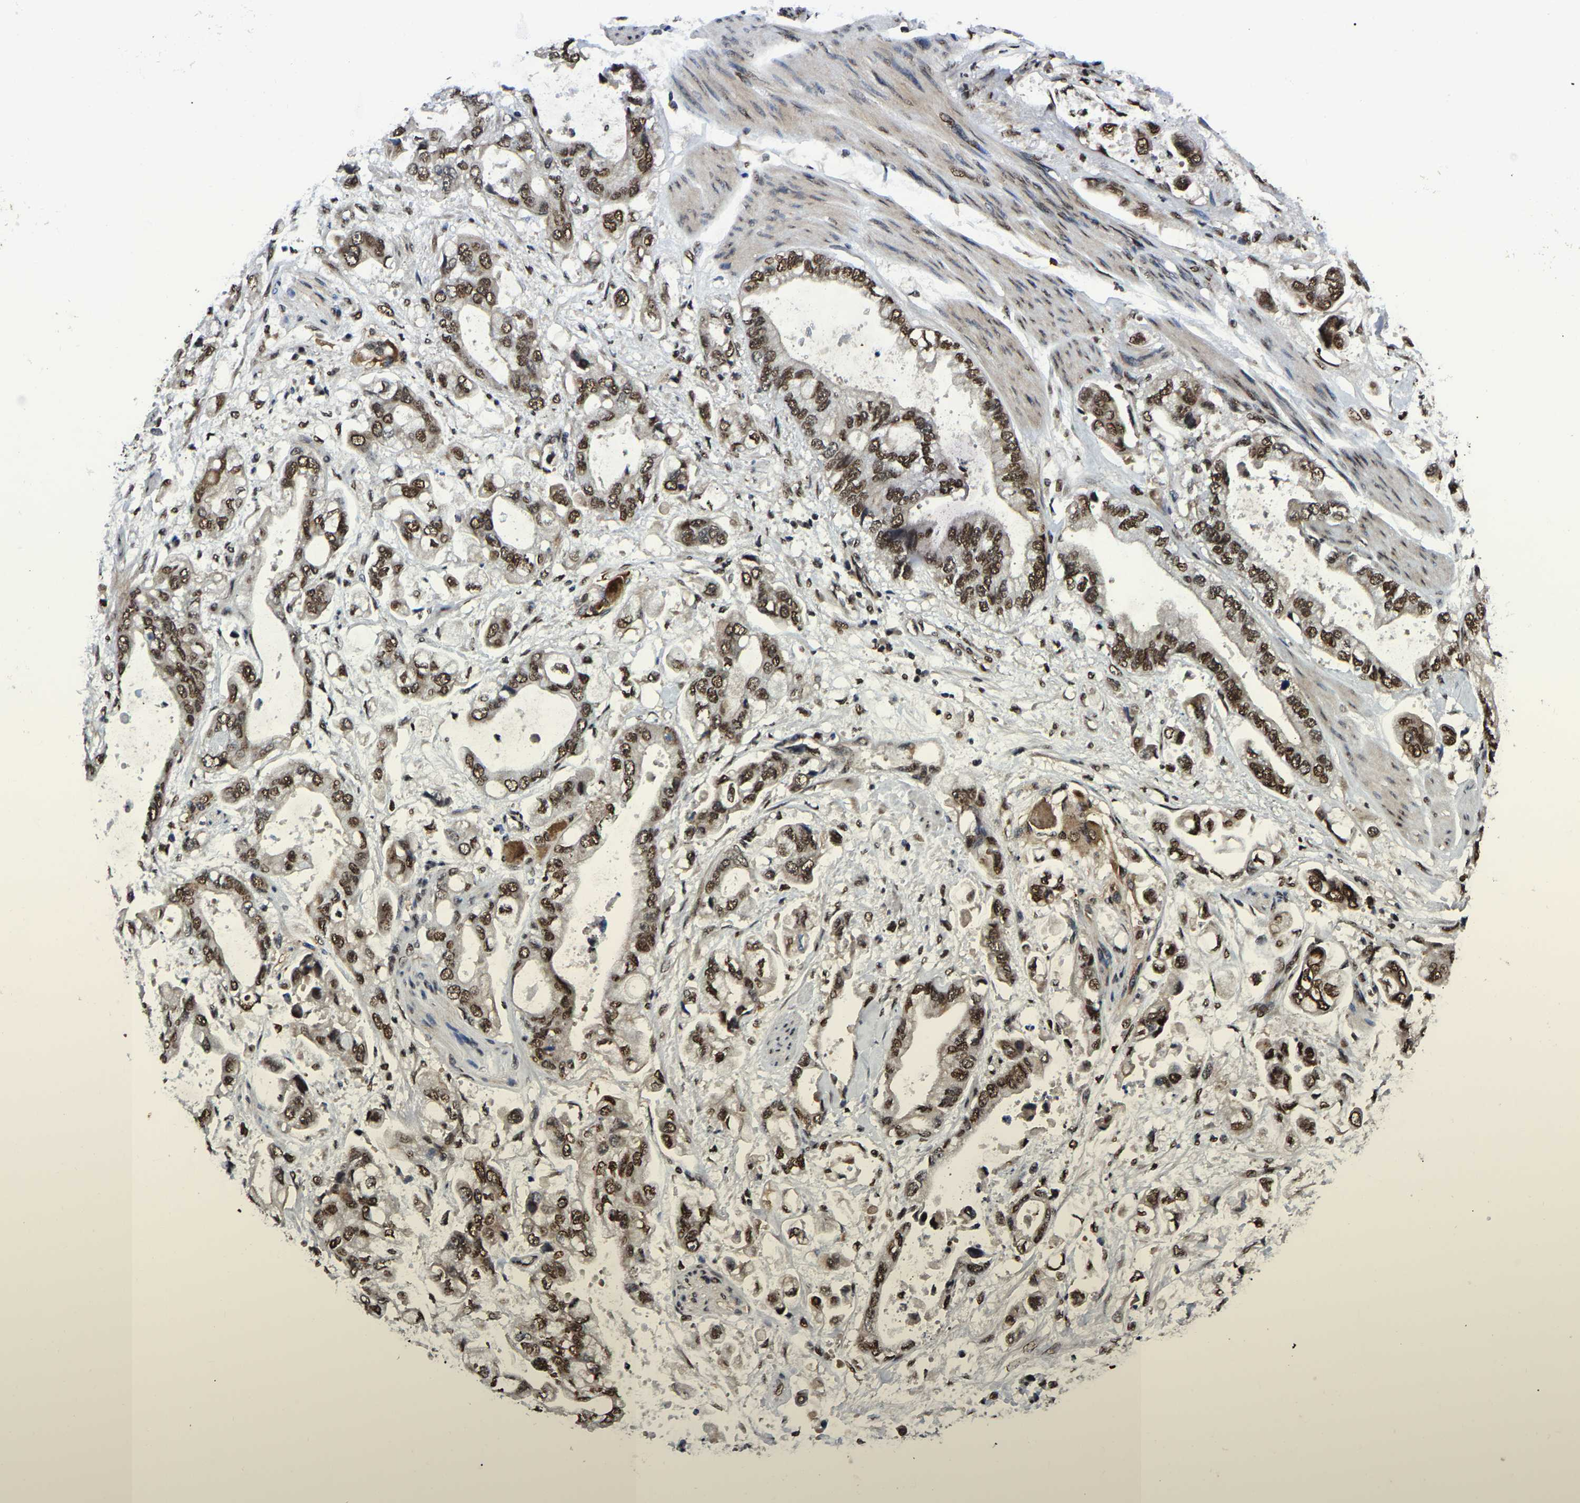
{"staining": {"intensity": "strong", "quantity": ">75%", "location": "nuclear"}, "tissue": "stomach cancer", "cell_type": "Tumor cells", "image_type": "cancer", "snomed": [{"axis": "morphology", "description": "Normal tissue, NOS"}, {"axis": "morphology", "description": "Adenocarcinoma, NOS"}, {"axis": "topography", "description": "Stomach"}], "caption": "This micrograph demonstrates immunohistochemistry staining of human stomach cancer (adenocarcinoma), with high strong nuclear expression in approximately >75% of tumor cells.", "gene": "TRIM35", "patient": {"sex": "male", "age": 62}}